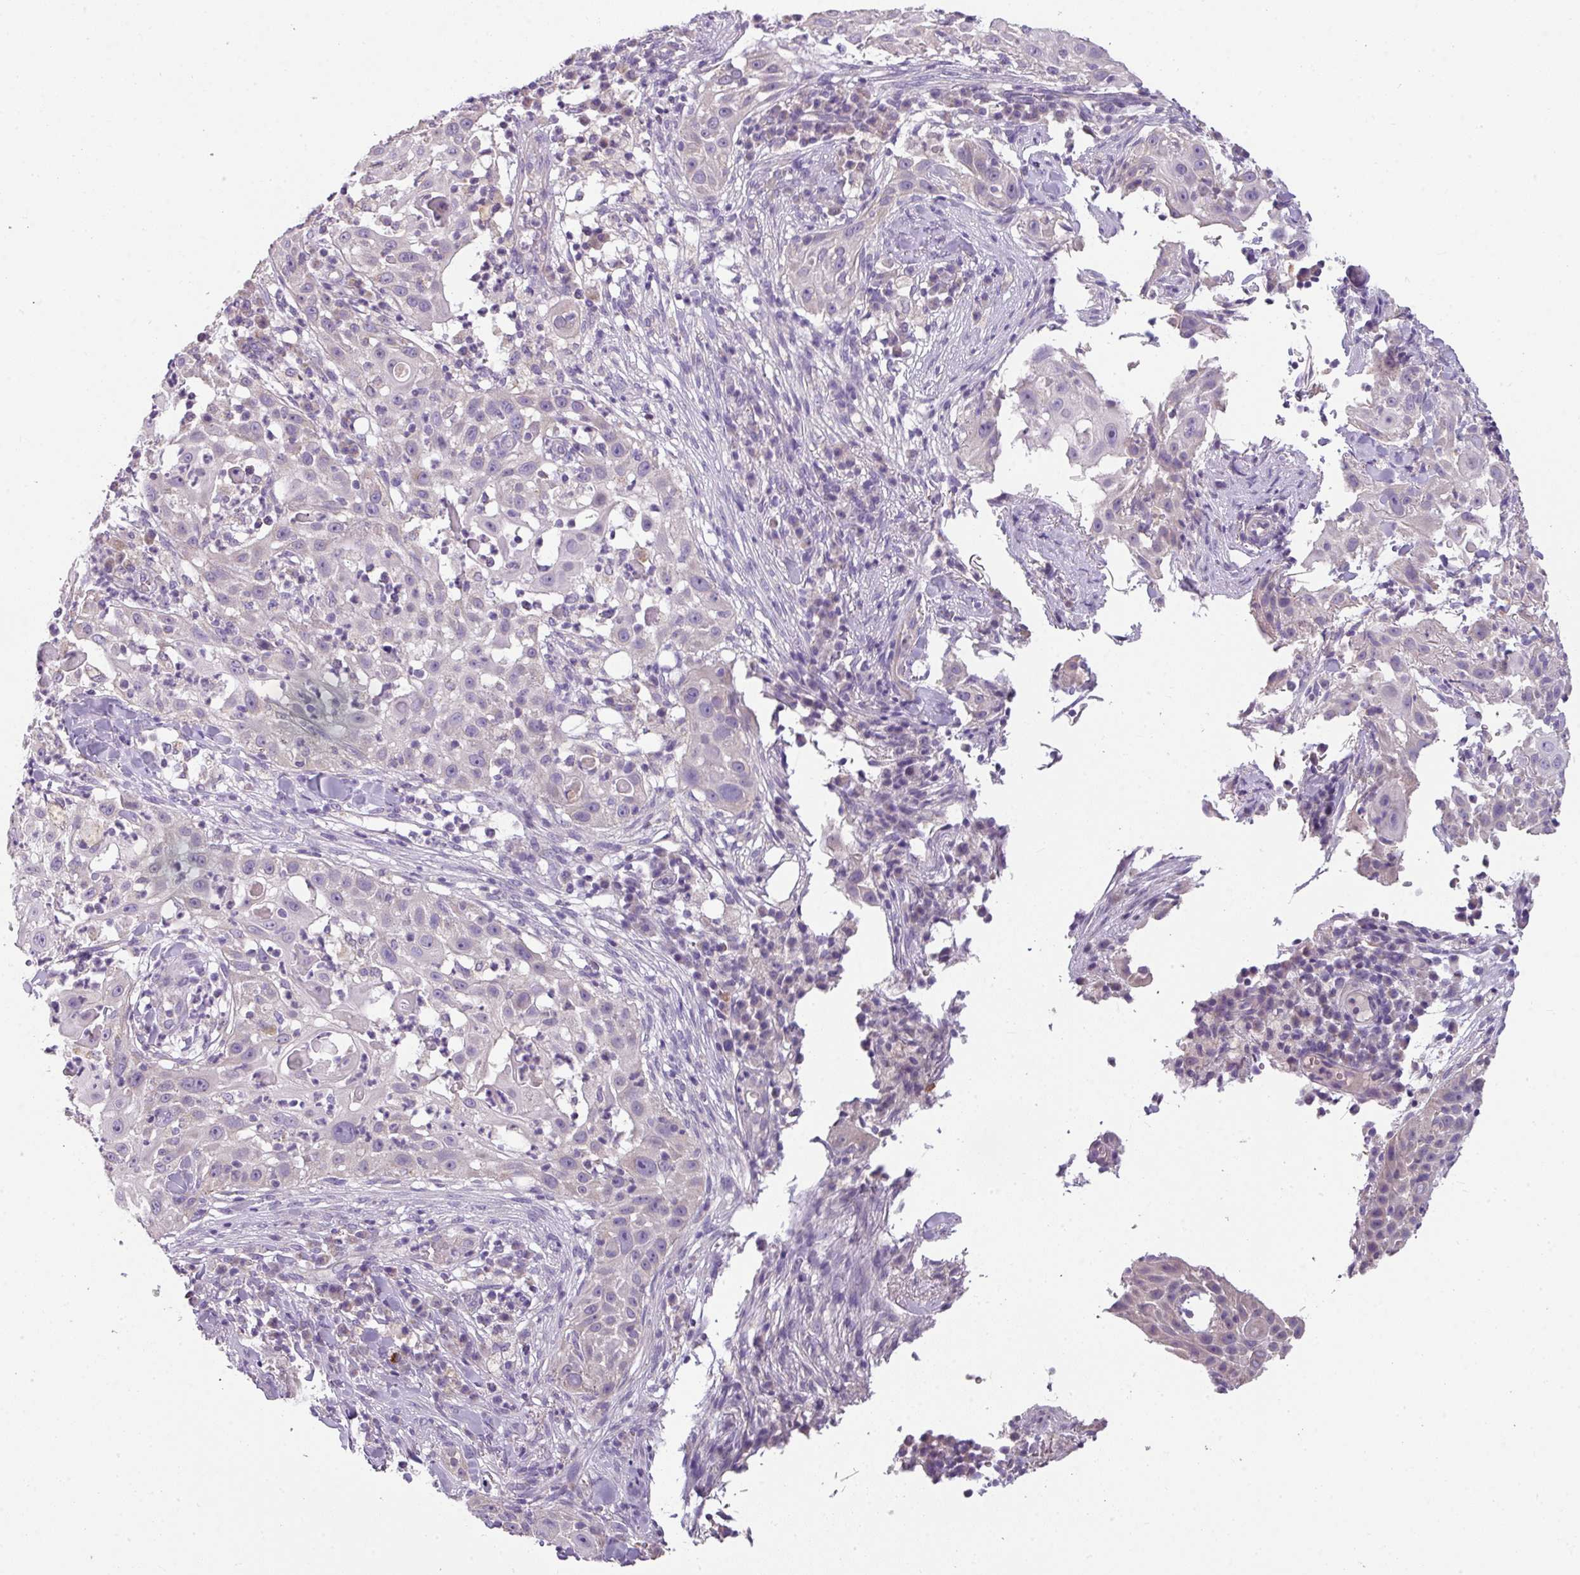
{"staining": {"intensity": "negative", "quantity": "none", "location": "none"}, "tissue": "skin cancer", "cell_type": "Tumor cells", "image_type": "cancer", "snomed": [{"axis": "morphology", "description": "Squamous cell carcinoma, NOS"}, {"axis": "topography", "description": "Skin"}], "caption": "High power microscopy histopathology image of an immunohistochemistry histopathology image of skin cancer (squamous cell carcinoma), revealing no significant expression in tumor cells. The staining is performed using DAB brown chromogen with nuclei counter-stained in using hematoxylin.", "gene": "PALS2", "patient": {"sex": "female", "age": 44}}